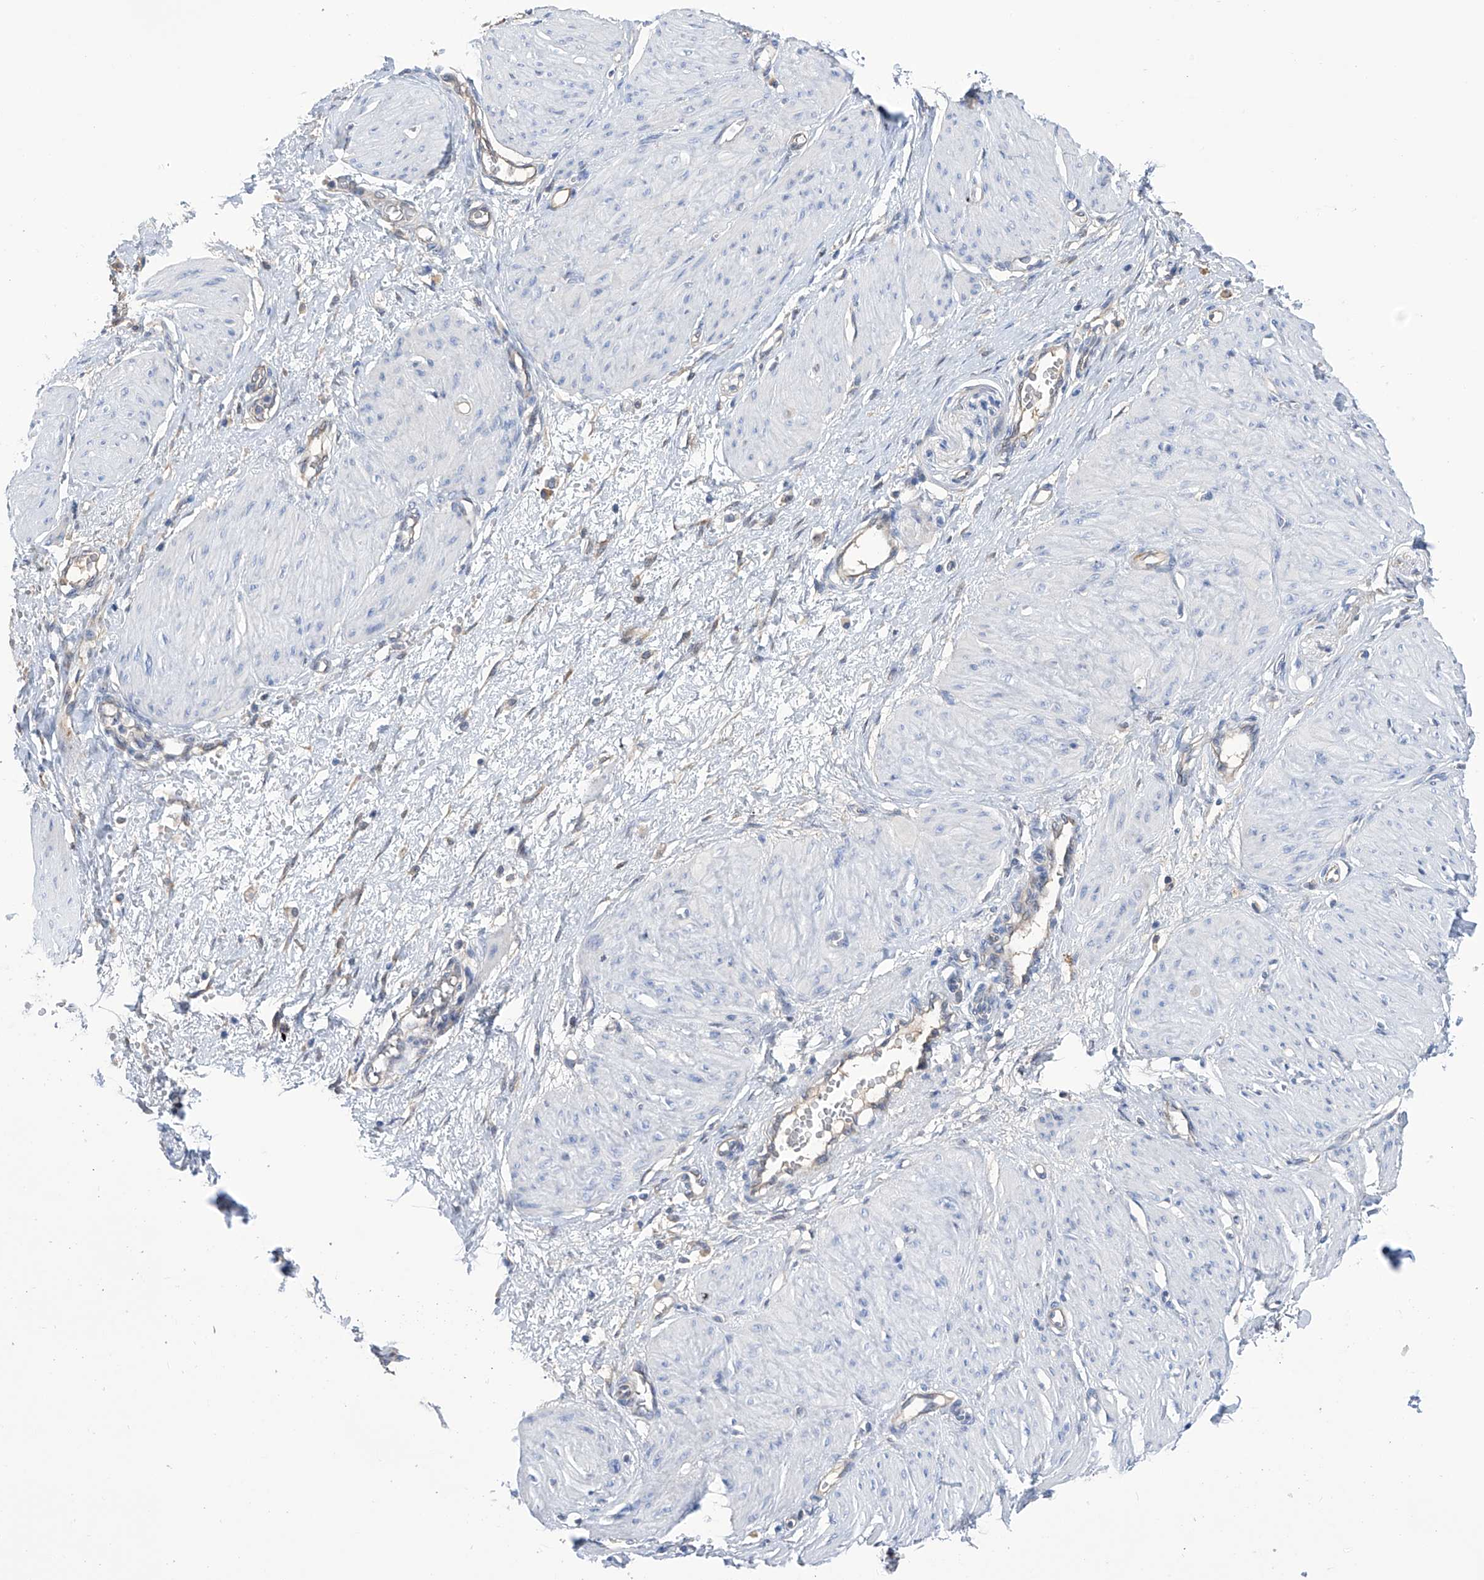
{"staining": {"intensity": "negative", "quantity": "none", "location": "none"}, "tissue": "smooth muscle", "cell_type": "Smooth muscle cells", "image_type": "normal", "snomed": [{"axis": "morphology", "description": "Normal tissue, NOS"}, {"axis": "topography", "description": "Endometrium"}], "caption": "Smooth muscle cells are negative for brown protein staining in unremarkable smooth muscle. (DAB (3,3'-diaminobenzidine) immunohistochemistry (IHC) visualized using brightfield microscopy, high magnification).", "gene": "PGM3", "patient": {"sex": "female", "age": 33}}